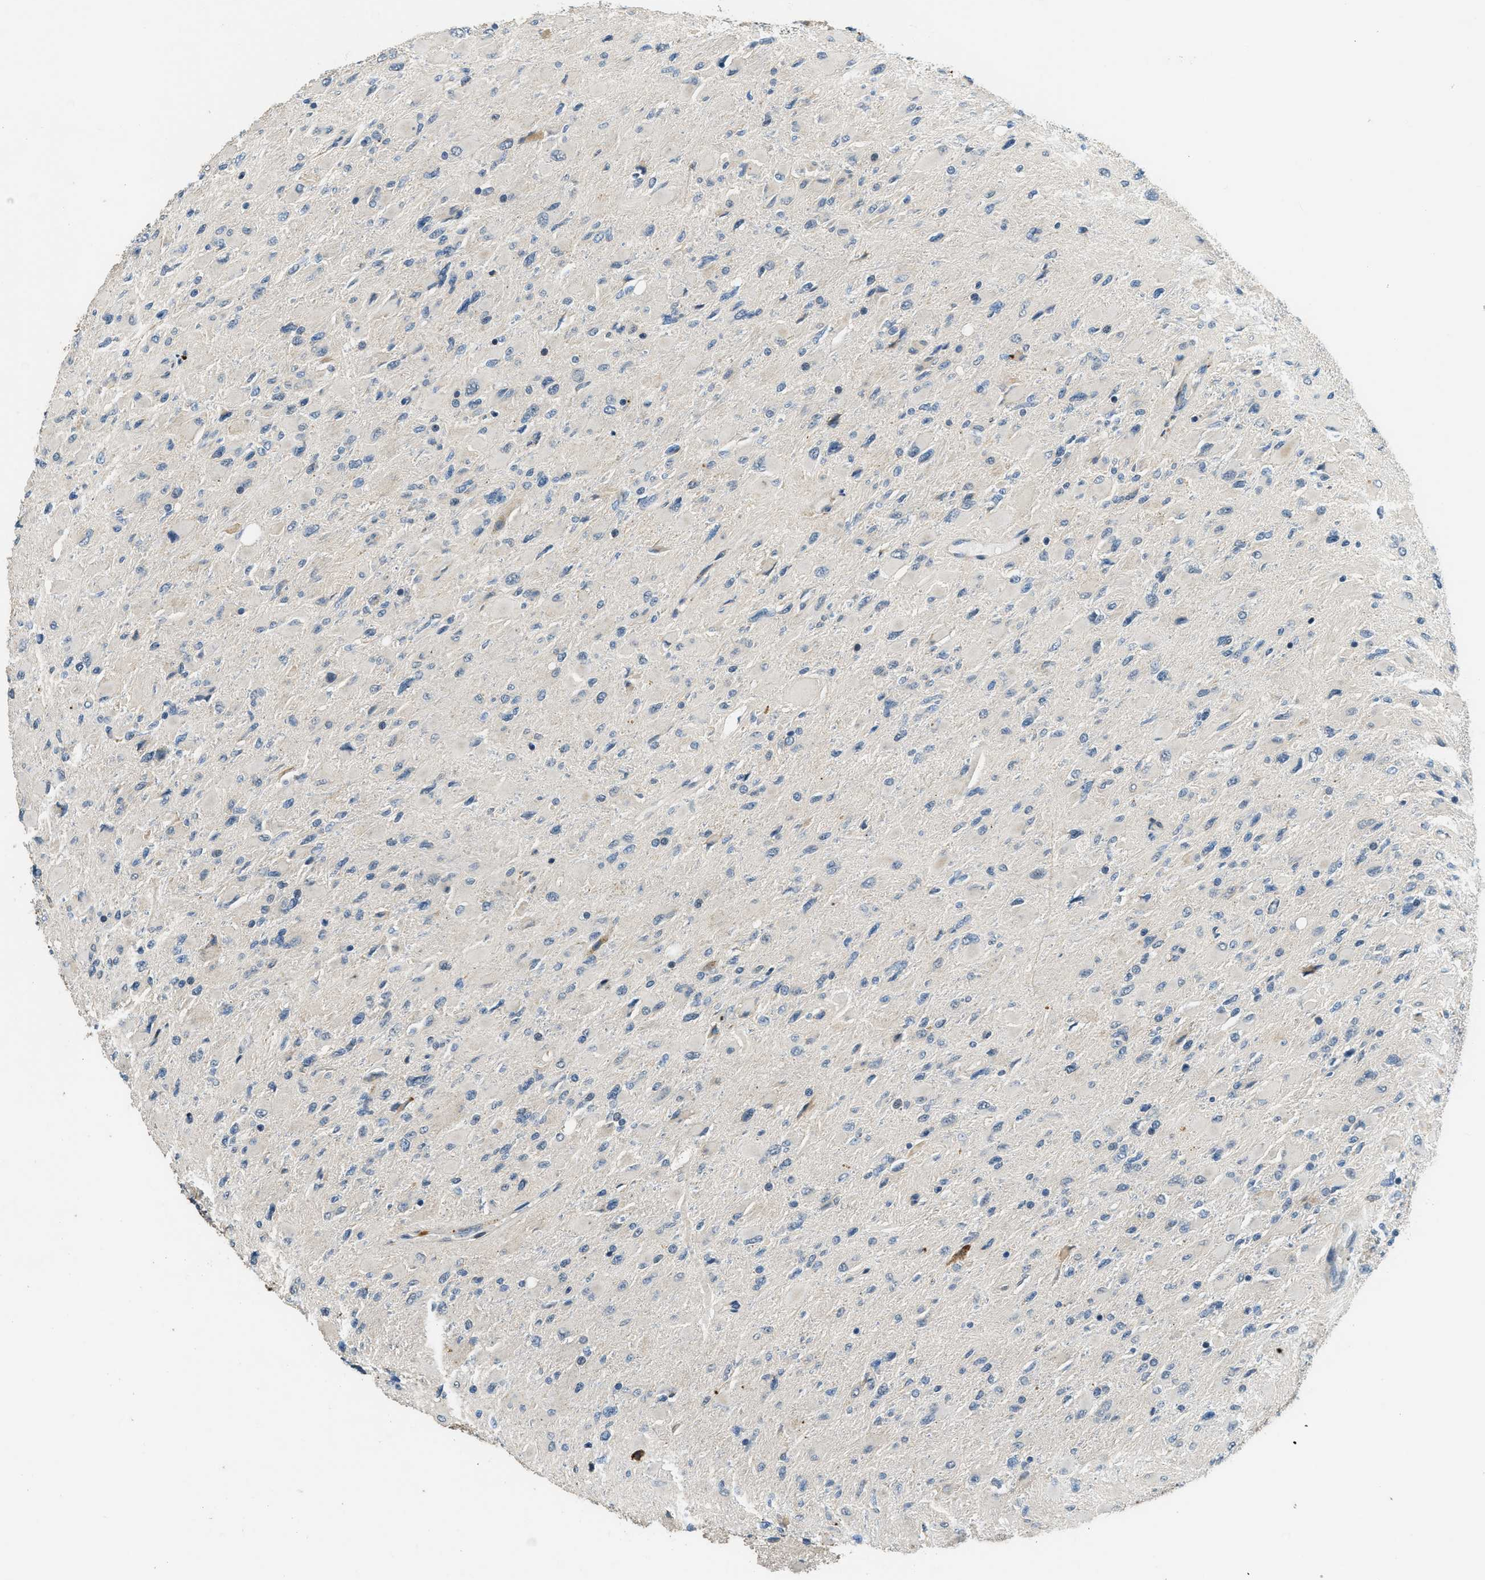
{"staining": {"intensity": "negative", "quantity": "none", "location": "none"}, "tissue": "glioma", "cell_type": "Tumor cells", "image_type": "cancer", "snomed": [{"axis": "morphology", "description": "Glioma, malignant, High grade"}, {"axis": "topography", "description": "Cerebral cortex"}], "caption": "Tumor cells are negative for brown protein staining in glioma.", "gene": "HERC2", "patient": {"sex": "female", "age": 36}}